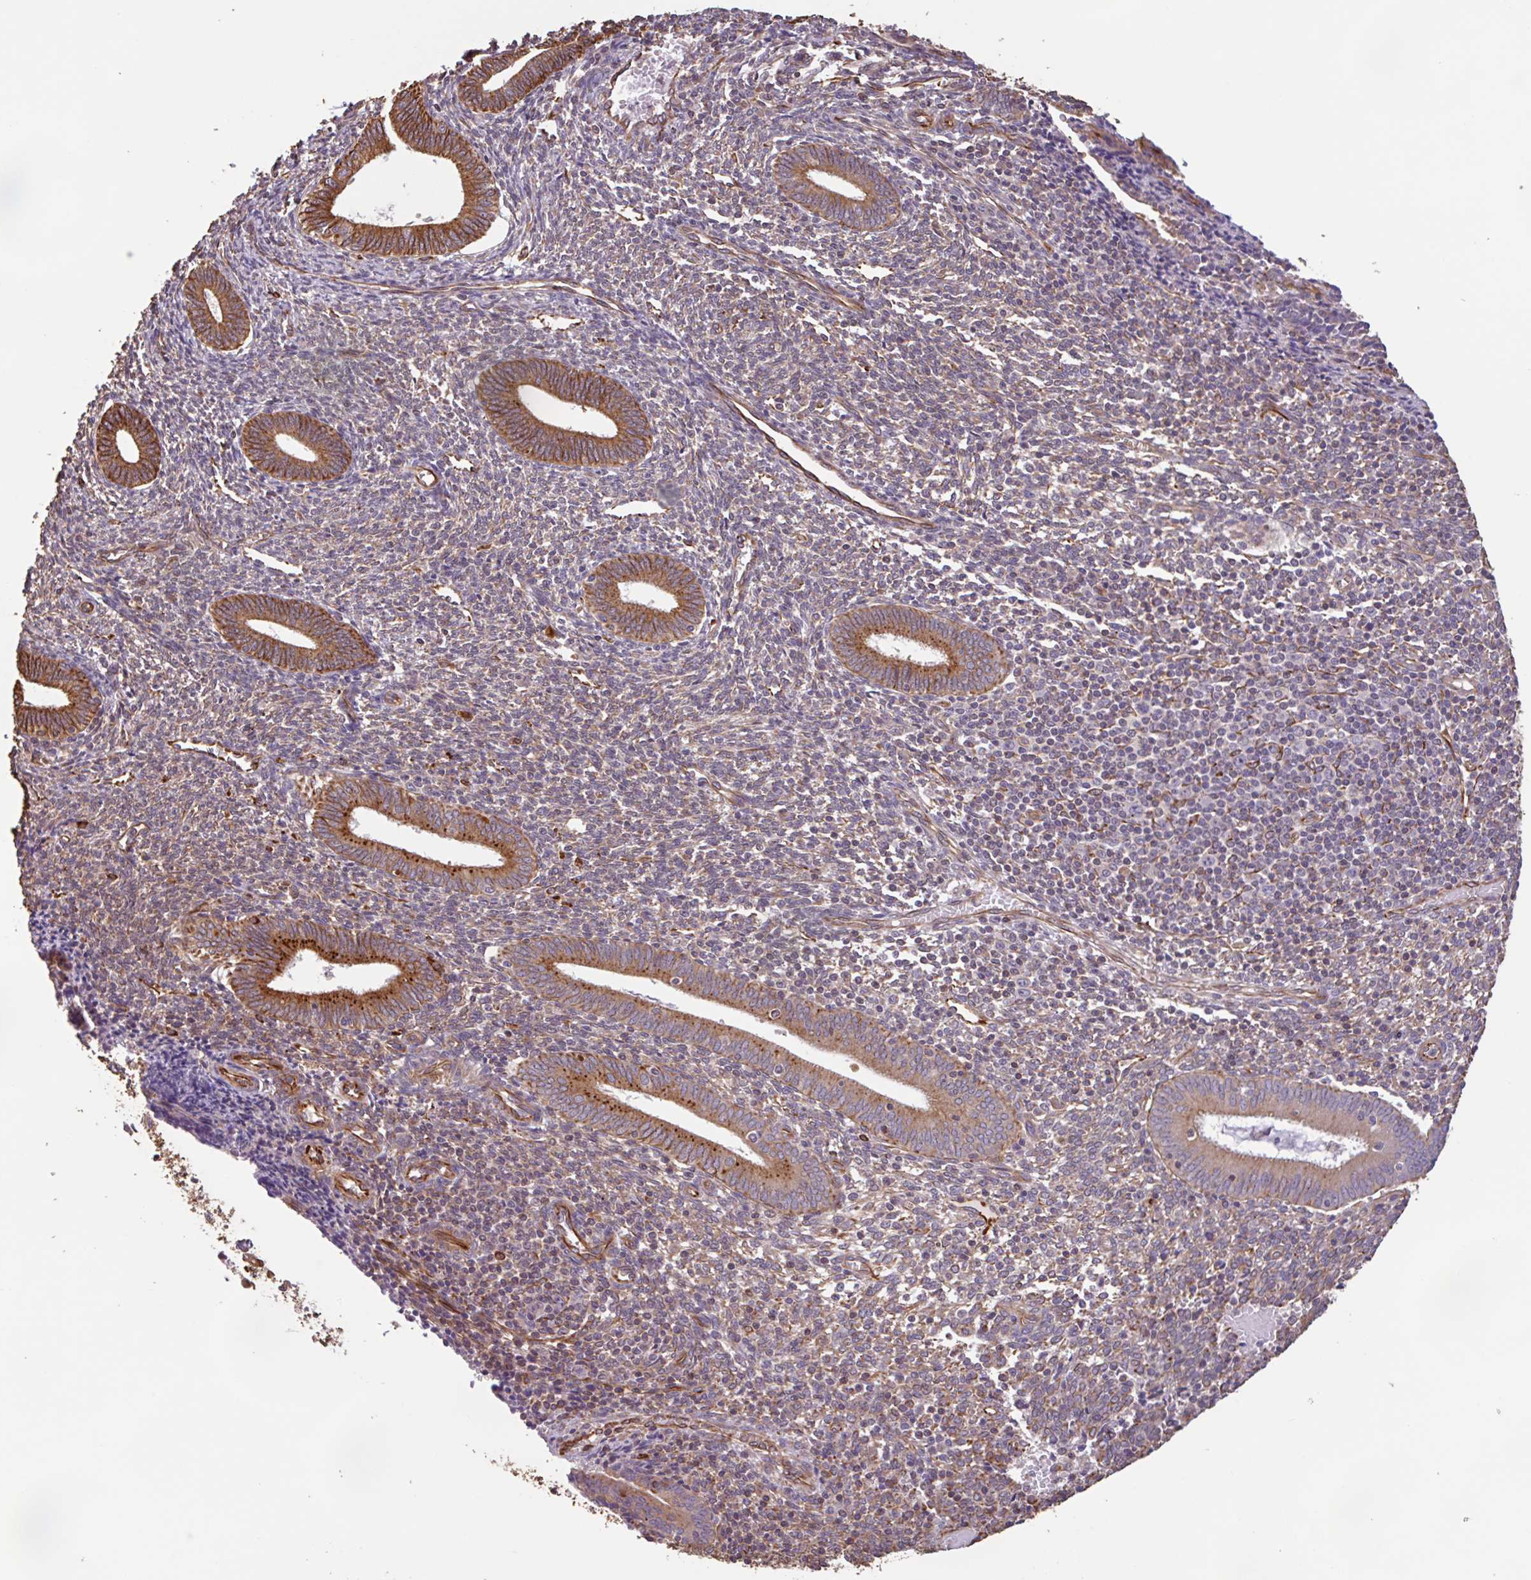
{"staining": {"intensity": "weak", "quantity": "25%-75%", "location": "cytoplasmic/membranous"}, "tissue": "endometrium", "cell_type": "Cells in endometrial stroma", "image_type": "normal", "snomed": [{"axis": "morphology", "description": "Normal tissue, NOS"}, {"axis": "topography", "description": "Endometrium"}], "caption": "Endometrium stained for a protein reveals weak cytoplasmic/membranous positivity in cells in endometrial stroma. The staining is performed using DAB (3,3'-diaminobenzidine) brown chromogen to label protein expression. The nuclei are counter-stained blue using hematoxylin.", "gene": "ZNF790", "patient": {"sex": "female", "age": 41}}